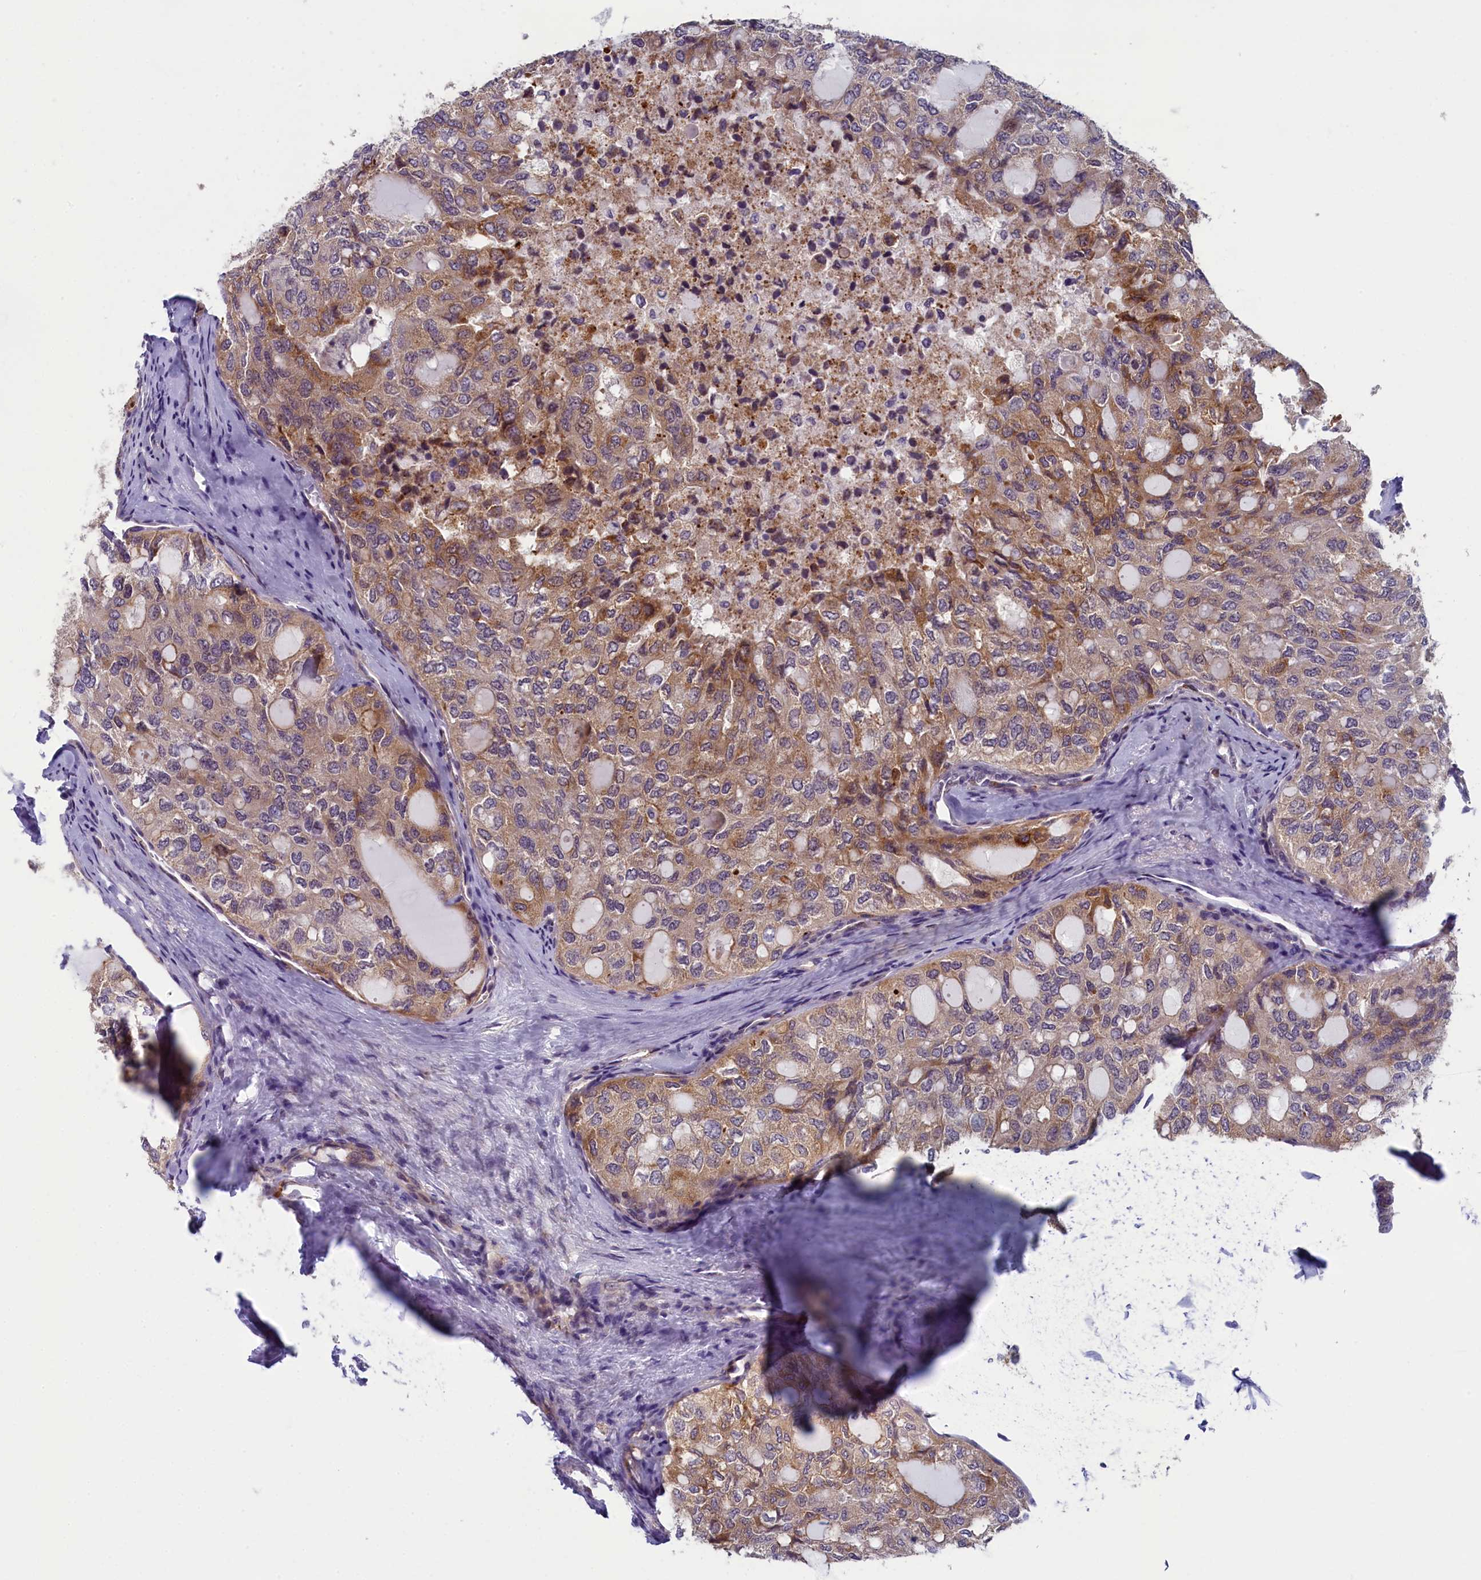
{"staining": {"intensity": "moderate", "quantity": ">75%", "location": "cytoplasmic/membranous"}, "tissue": "thyroid cancer", "cell_type": "Tumor cells", "image_type": "cancer", "snomed": [{"axis": "morphology", "description": "Follicular adenoma carcinoma, NOS"}, {"axis": "topography", "description": "Thyroid gland"}], "caption": "Protein expression analysis of follicular adenoma carcinoma (thyroid) shows moderate cytoplasmic/membranous staining in about >75% of tumor cells. Using DAB (3,3'-diaminobenzidine) (brown) and hematoxylin (blue) stains, captured at high magnification using brightfield microscopy.", "gene": "CNEP1R1", "patient": {"sex": "male", "age": 75}}